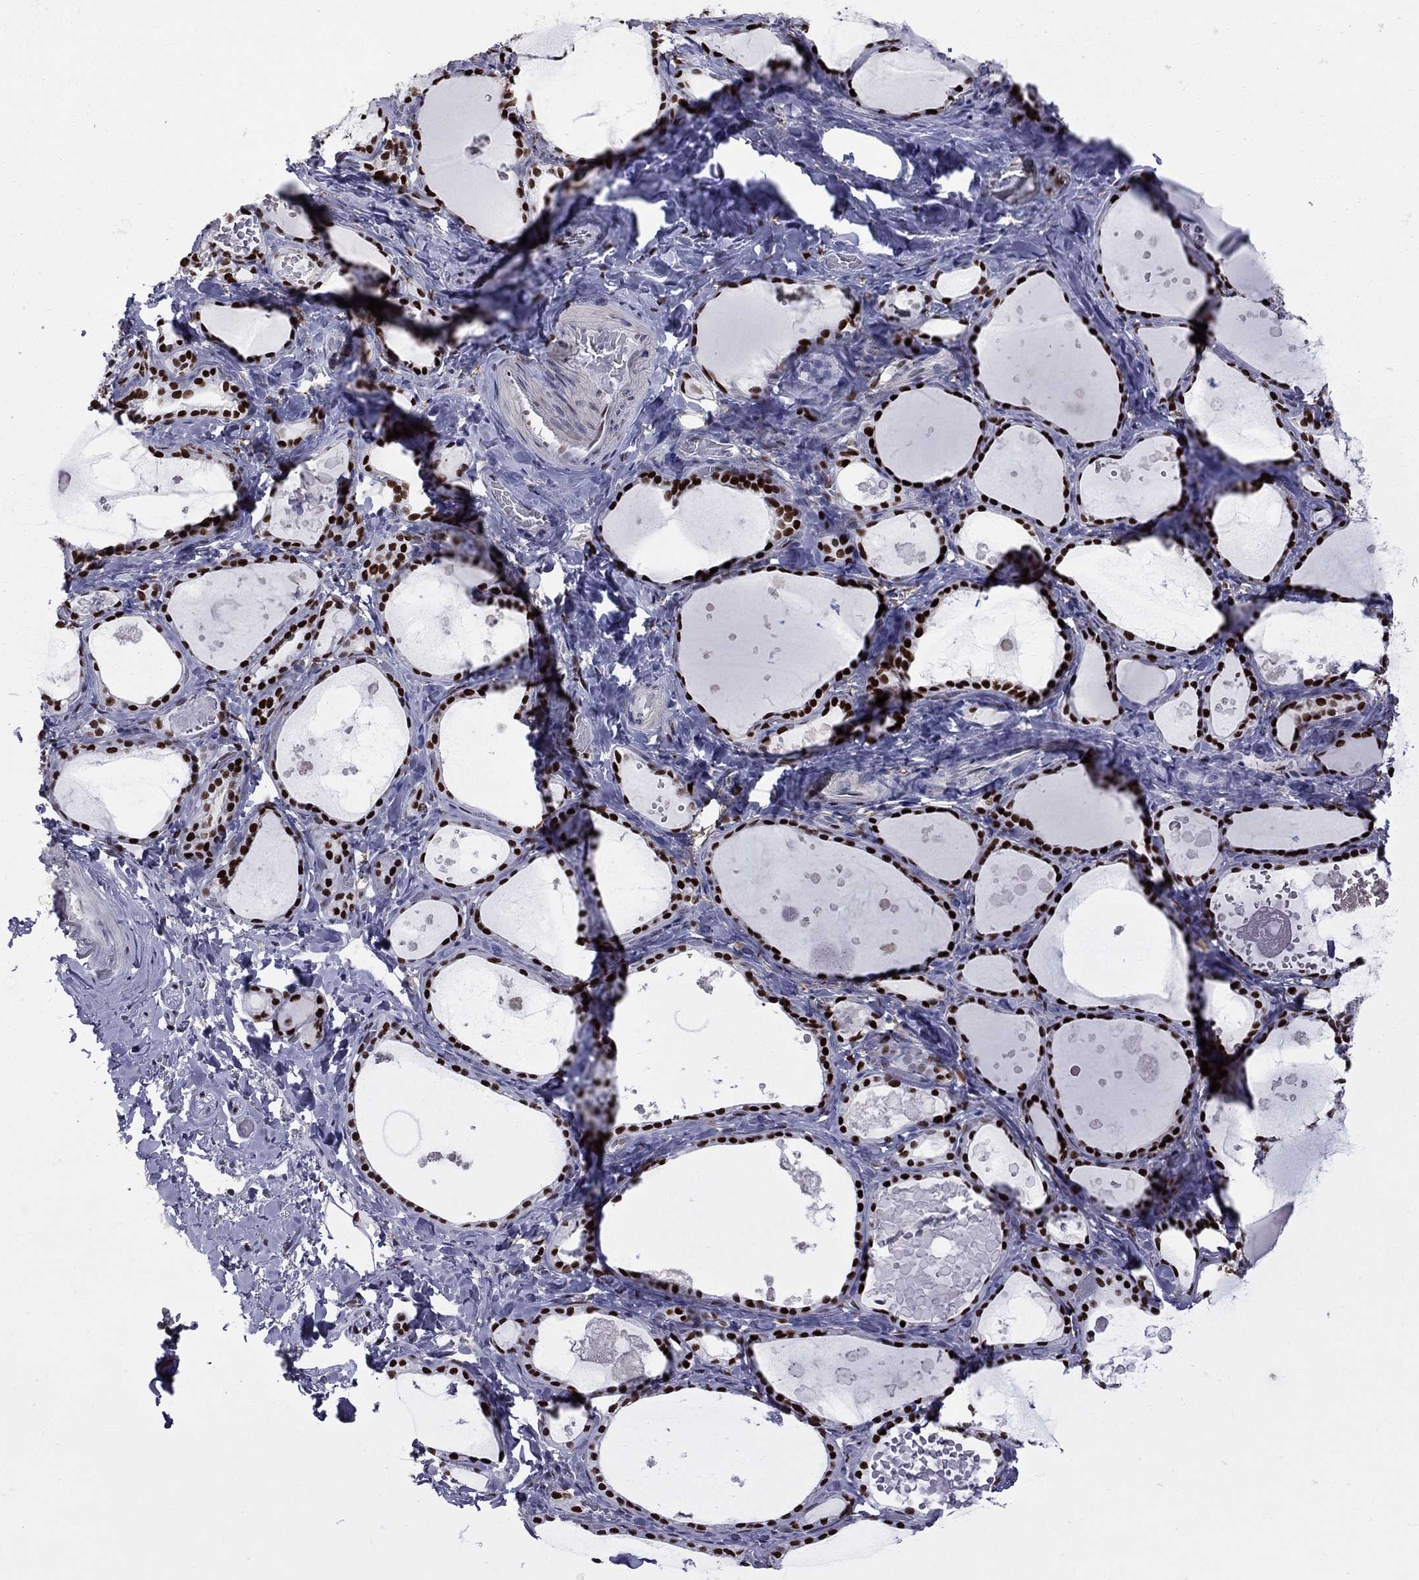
{"staining": {"intensity": "strong", "quantity": ">75%", "location": "nuclear"}, "tissue": "thyroid gland", "cell_type": "Glandular cells", "image_type": "normal", "snomed": [{"axis": "morphology", "description": "Normal tissue, NOS"}, {"axis": "topography", "description": "Thyroid gland"}], "caption": "Brown immunohistochemical staining in normal thyroid gland displays strong nuclear positivity in about >75% of glandular cells.", "gene": "PCGF3", "patient": {"sex": "female", "age": 56}}